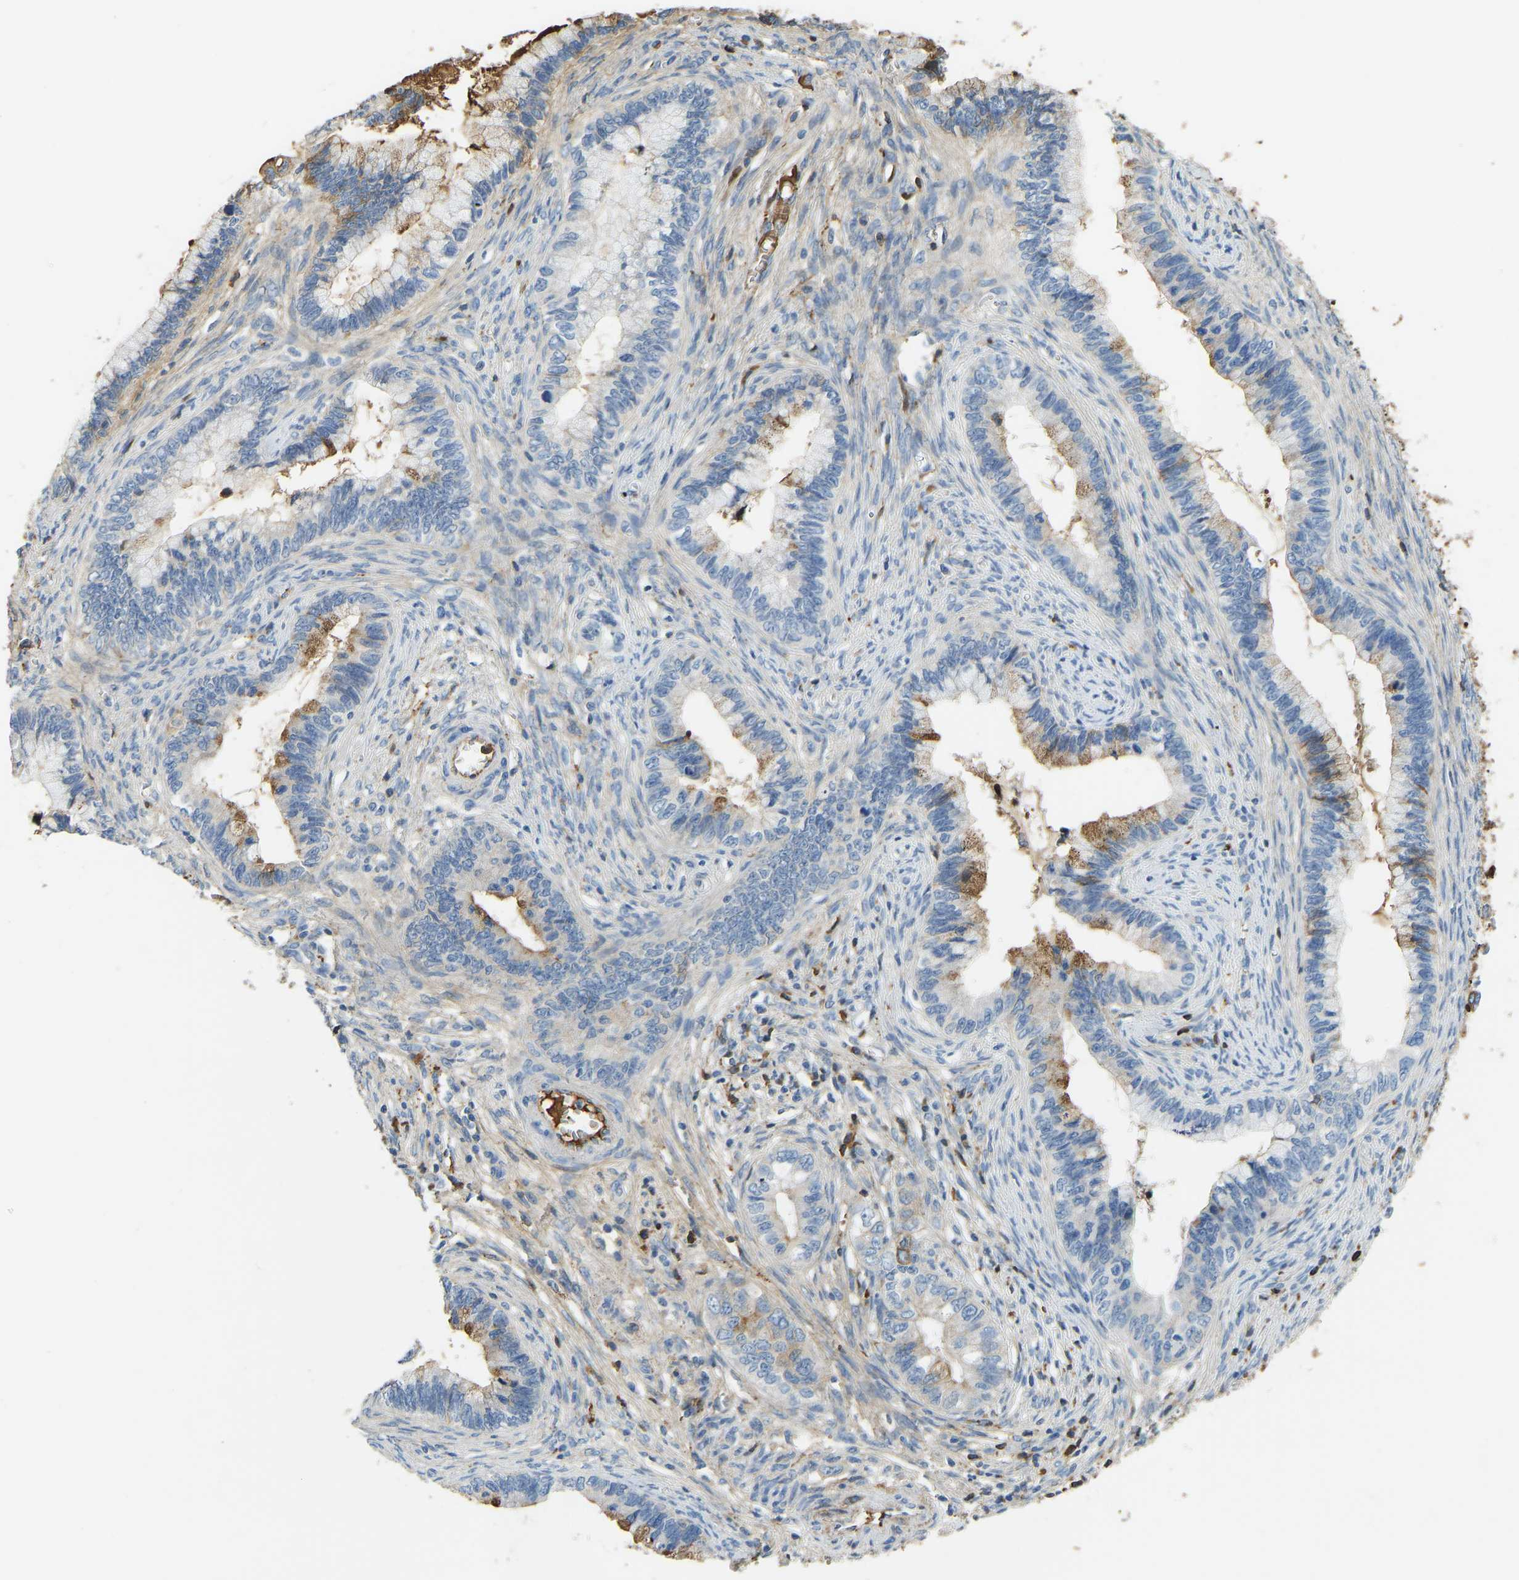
{"staining": {"intensity": "moderate", "quantity": "<25%", "location": "cytoplasmic/membranous"}, "tissue": "cervical cancer", "cell_type": "Tumor cells", "image_type": "cancer", "snomed": [{"axis": "morphology", "description": "Adenocarcinoma, NOS"}, {"axis": "topography", "description": "Cervix"}], "caption": "IHC micrograph of neoplastic tissue: cervical cancer (adenocarcinoma) stained using IHC displays low levels of moderate protein expression localized specifically in the cytoplasmic/membranous of tumor cells, appearing as a cytoplasmic/membranous brown color.", "gene": "THBS4", "patient": {"sex": "female", "age": 44}}